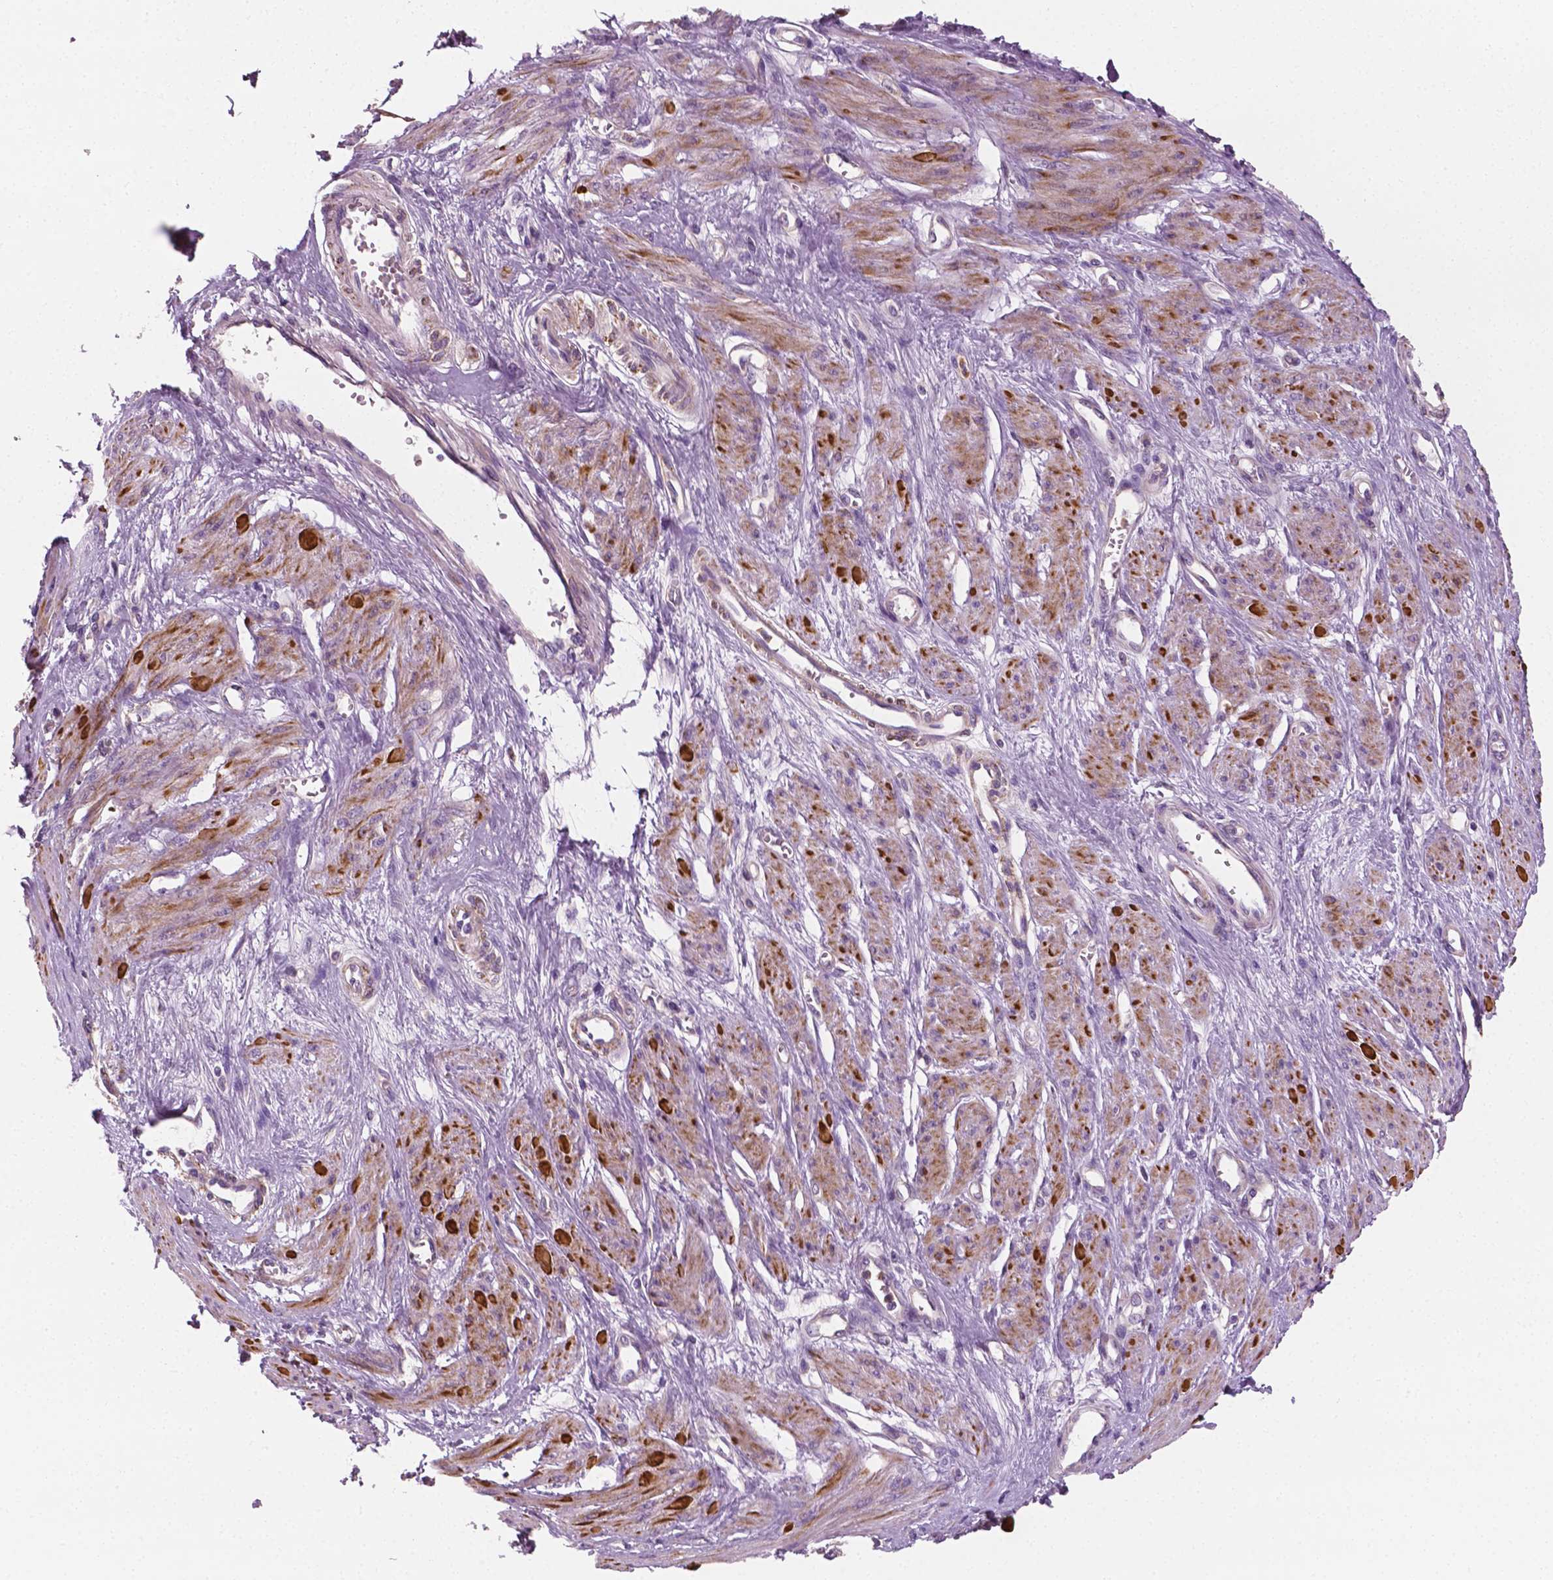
{"staining": {"intensity": "strong", "quantity": "25%-75%", "location": "cytoplasmic/membranous"}, "tissue": "smooth muscle", "cell_type": "Smooth muscle cells", "image_type": "normal", "snomed": [{"axis": "morphology", "description": "Normal tissue, NOS"}, {"axis": "topography", "description": "Smooth muscle"}, {"axis": "topography", "description": "Uterus"}], "caption": "This is a photomicrograph of IHC staining of benign smooth muscle, which shows strong staining in the cytoplasmic/membranous of smooth muscle cells.", "gene": "PTX3", "patient": {"sex": "female", "age": 39}}